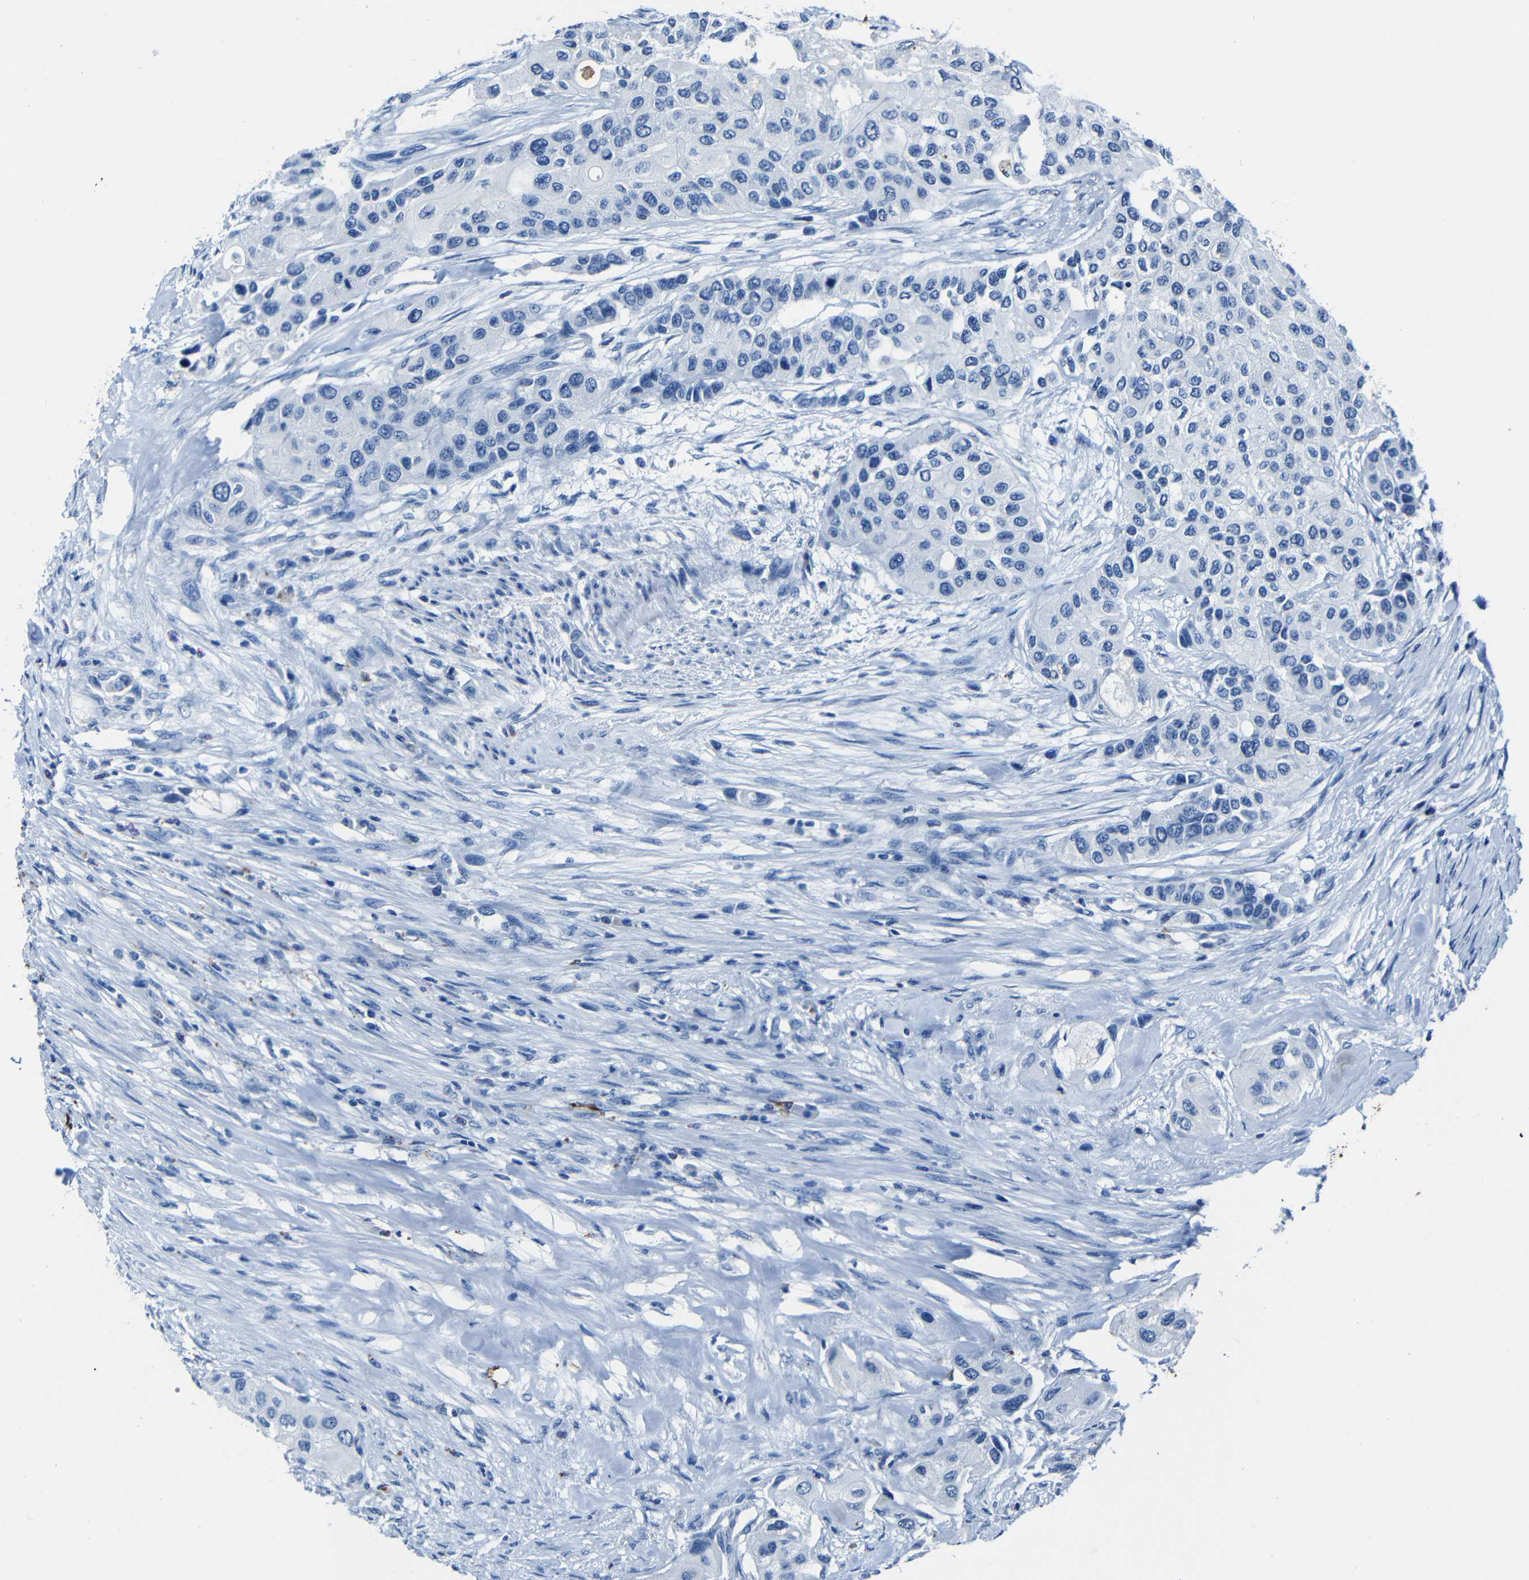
{"staining": {"intensity": "negative", "quantity": "none", "location": "none"}, "tissue": "urothelial cancer", "cell_type": "Tumor cells", "image_type": "cancer", "snomed": [{"axis": "morphology", "description": "Urothelial carcinoma, High grade"}, {"axis": "topography", "description": "Urinary bladder"}], "caption": "IHC histopathology image of human high-grade urothelial carcinoma stained for a protein (brown), which reveals no expression in tumor cells.", "gene": "CLDN11", "patient": {"sex": "female", "age": 56}}